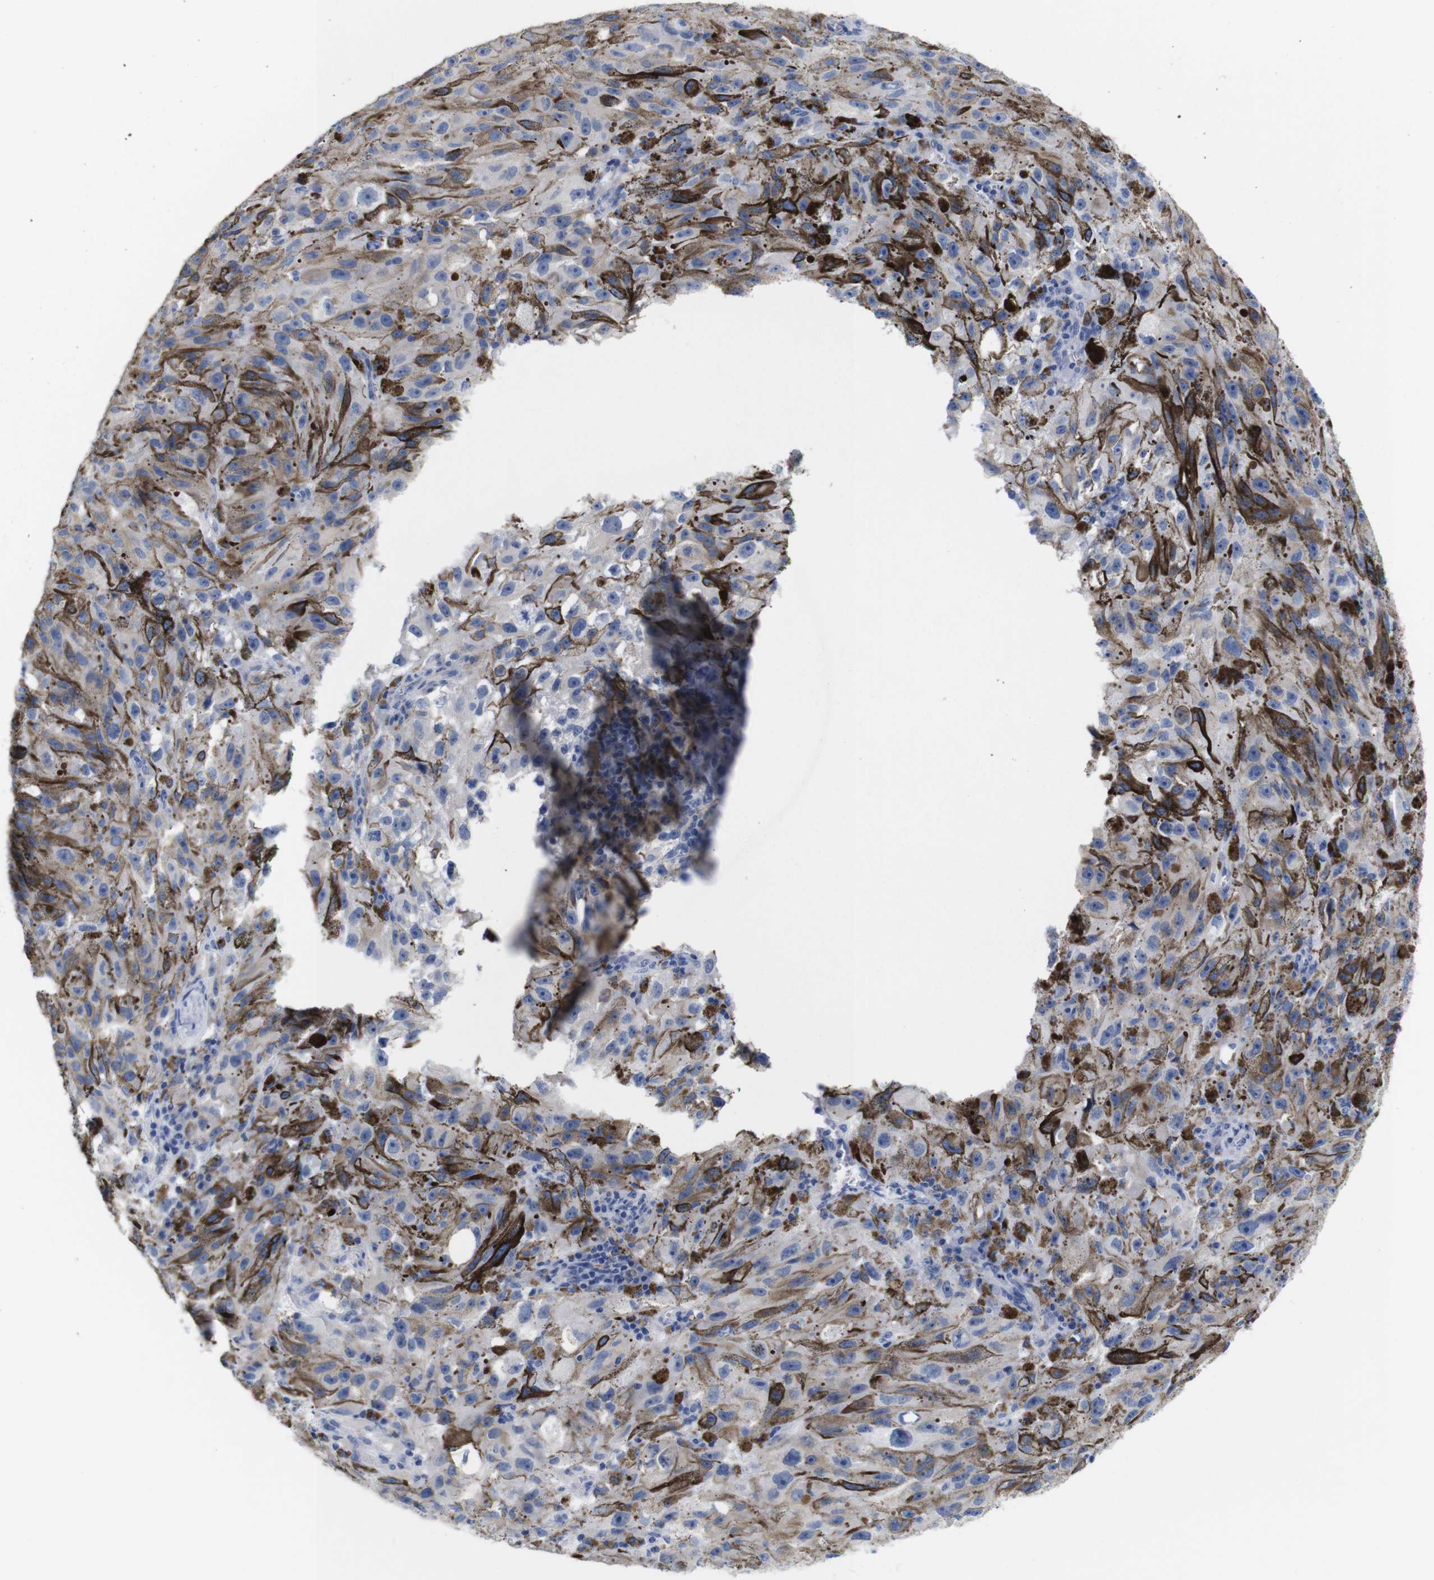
{"staining": {"intensity": "negative", "quantity": "none", "location": "none"}, "tissue": "melanoma", "cell_type": "Tumor cells", "image_type": "cancer", "snomed": [{"axis": "morphology", "description": "Malignant melanoma, NOS"}, {"axis": "topography", "description": "Skin"}], "caption": "Immunohistochemistry of malignant melanoma demonstrates no expression in tumor cells.", "gene": "TCEAL9", "patient": {"sex": "female", "age": 104}}